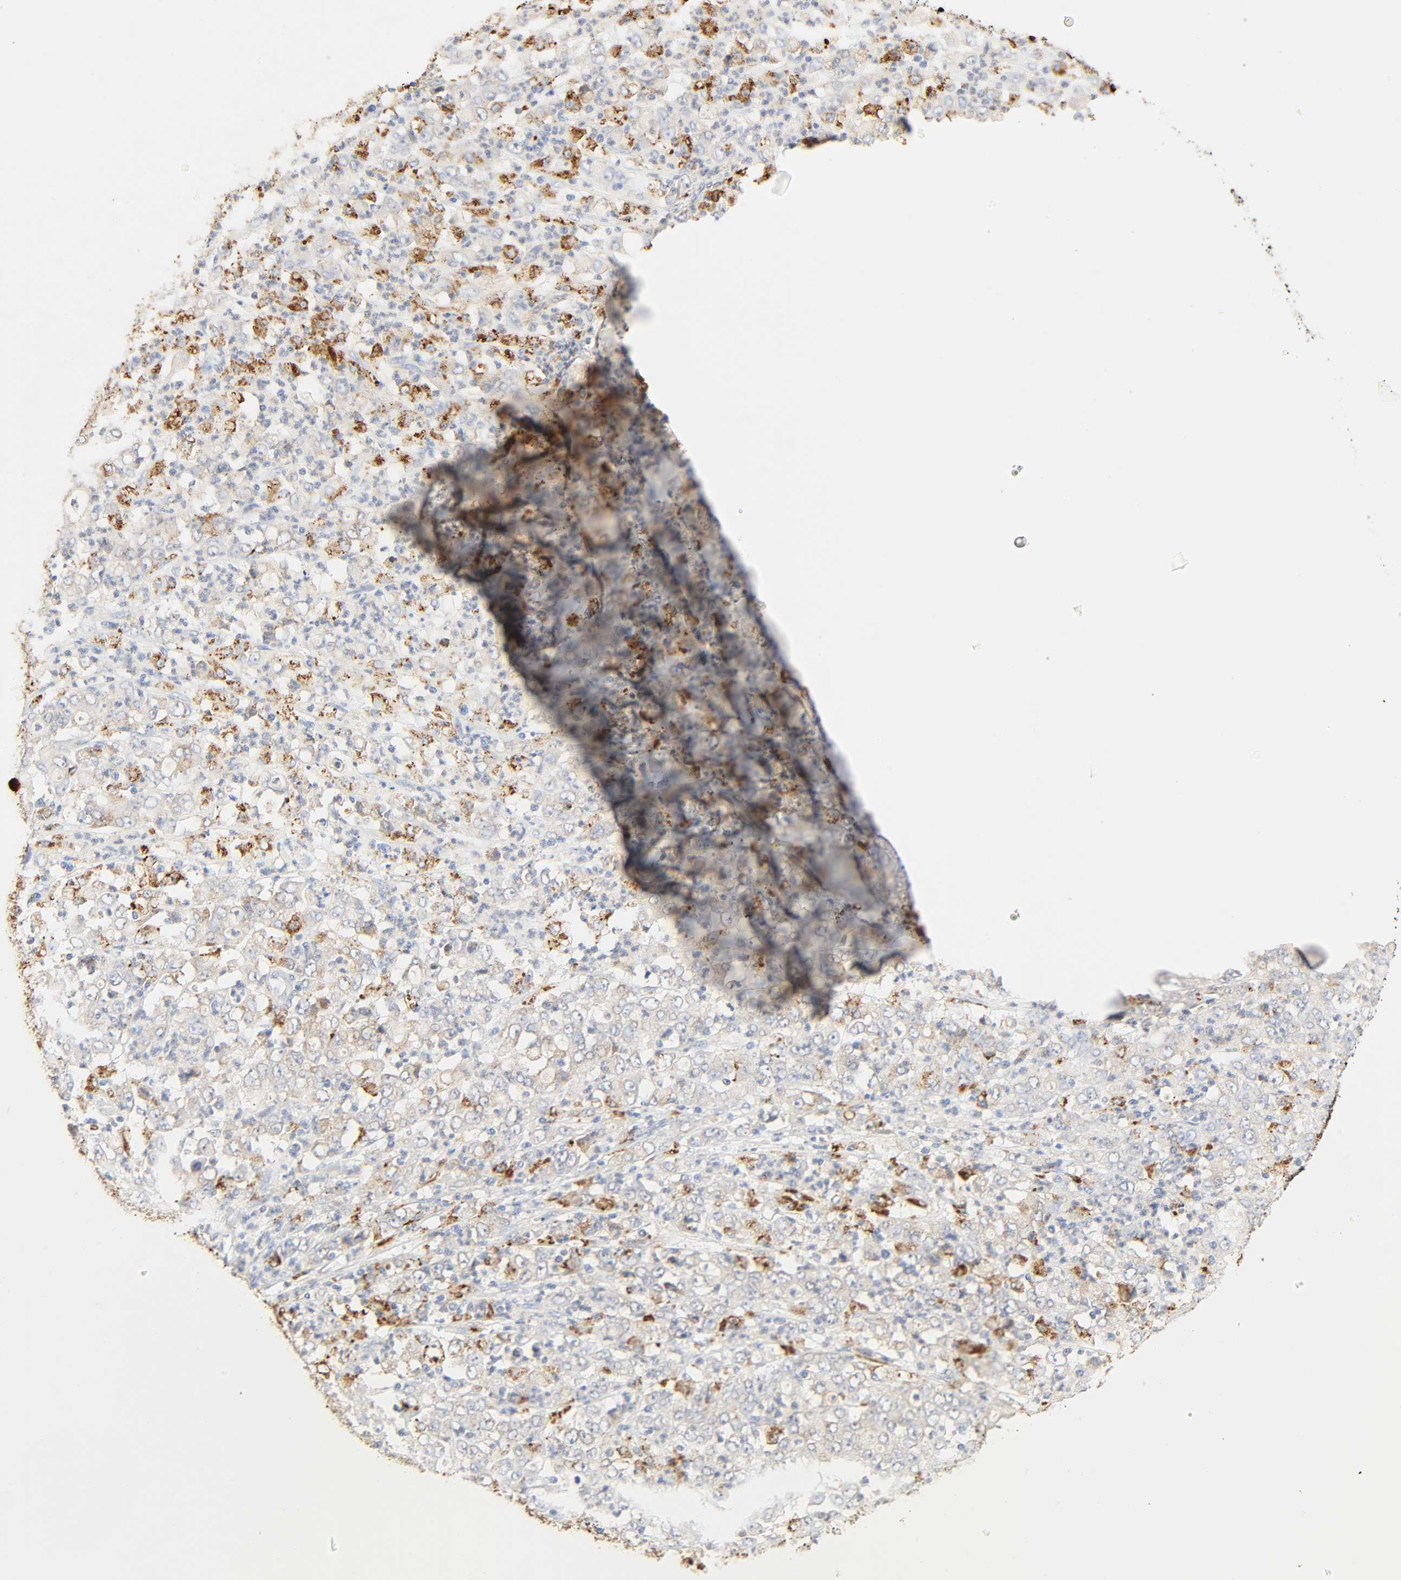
{"staining": {"intensity": "strong", "quantity": "25%-75%", "location": "cytoplasmic/membranous"}, "tissue": "stomach cancer", "cell_type": "Tumor cells", "image_type": "cancer", "snomed": [{"axis": "morphology", "description": "Adenocarcinoma, NOS"}, {"axis": "topography", "description": "Stomach, lower"}], "caption": "Protein staining of stomach cancer (adenocarcinoma) tissue exhibits strong cytoplasmic/membranous staining in approximately 25%-75% of tumor cells. (Brightfield microscopy of DAB IHC at high magnification).", "gene": "CAMK2A", "patient": {"sex": "female", "age": 71}}